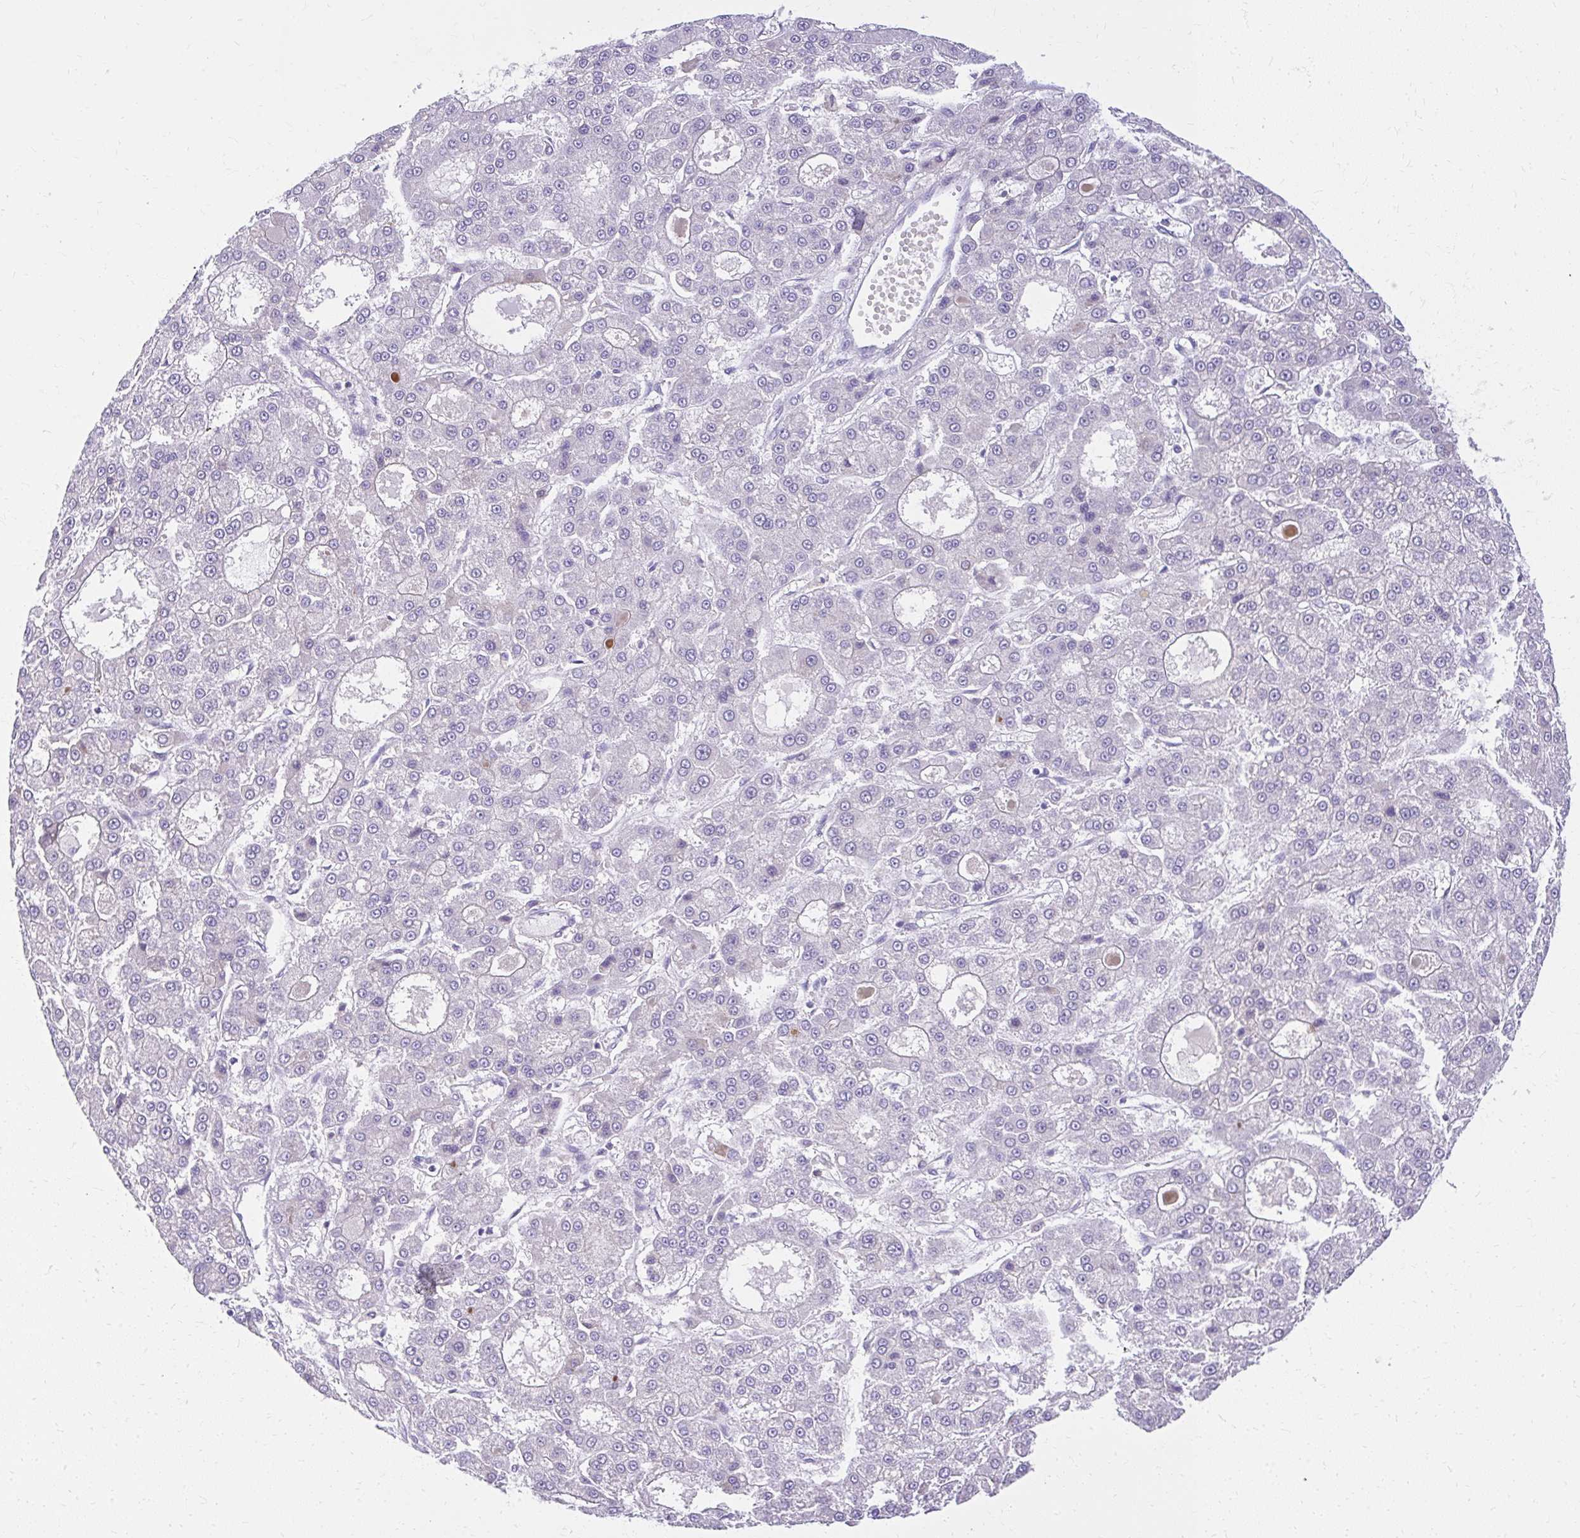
{"staining": {"intensity": "negative", "quantity": "none", "location": "none"}, "tissue": "liver cancer", "cell_type": "Tumor cells", "image_type": "cancer", "snomed": [{"axis": "morphology", "description": "Carcinoma, Hepatocellular, NOS"}, {"axis": "topography", "description": "Liver"}], "caption": "Immunohistochemical staining of liver cancer (hepatocellular carcinoma) reveals no significant positivity in tumor cells.", "gene": "PRAP1", "patient": {"sex": "male", "age": 70}}